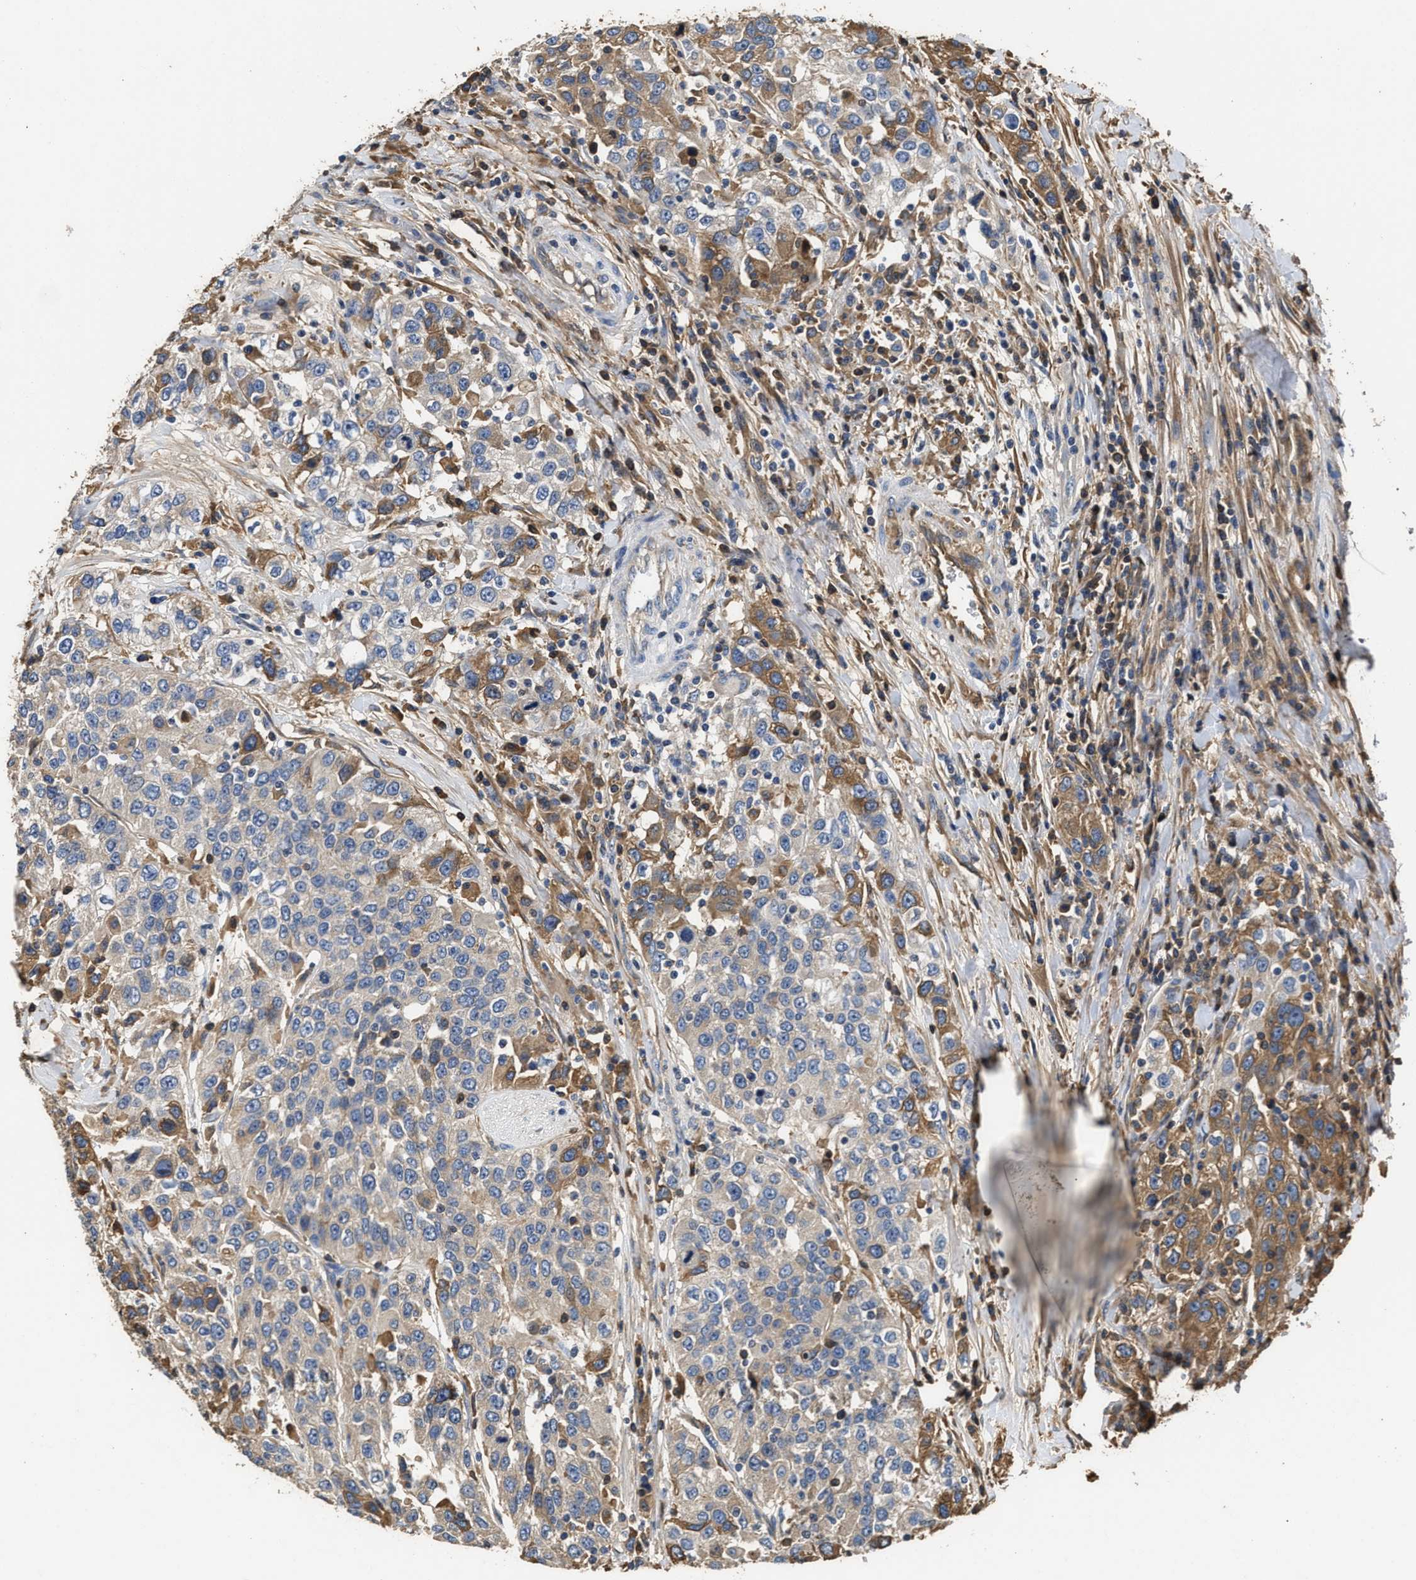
{"staining": {"intensity": "moderate", "quantity": "<25%", "location": "cytoplasmic/membranous"}, "tissue": "urothelial cancer", "cell_type": "Tumor cells", "image_type": "cancer", "snomed": [{"axis": "morphology", "description": "Urothelial carcinoma, High grade"}, {"axis": "topography", "description": "Urinary bladder"}], "caption": "Immunohistochemical staining of urothelial cancer displays moderate cytoplasmic/membranous protein positivity in about <25% of tumor cells.", "gene": "C3", "patient": {"sex": "female", "age": 80}}